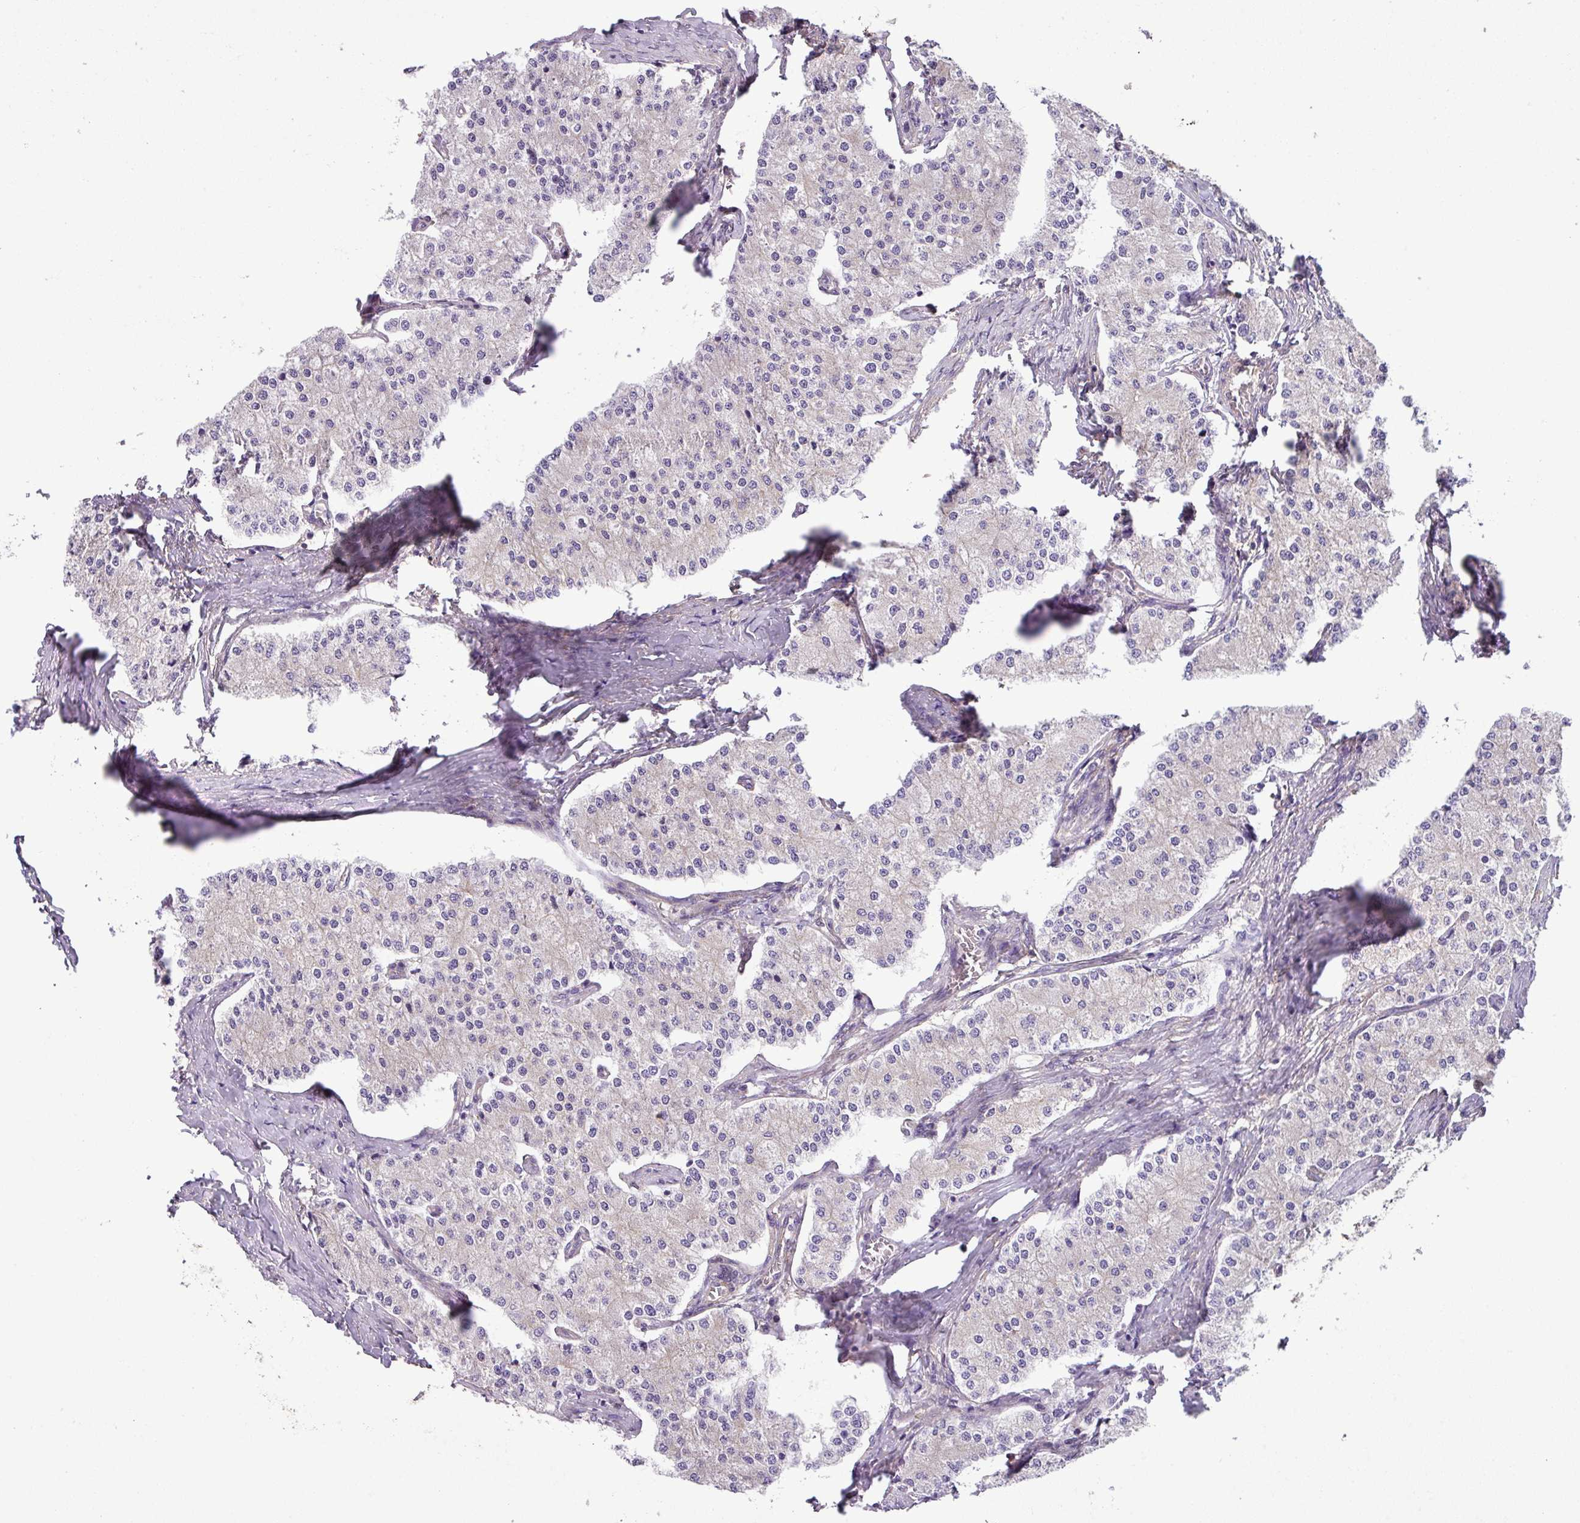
{"staining": {"intensity": "negative", "quantity": "none", "location": "none"}, "tissue": "carcinoid", "cell_type": "Tumor cells", "image_type": "cancer", "snomed": [{"axis": "morphology", "description": "Carcinoid, malignant, NOS"}, {"axis": "topography", "description": "Colon"}], "caption": "Malignant carcinoid was stained to show a protein in brown. There is no significant positivity in tumor cells.", "gene": "SLC23A2", "patient": {"sex": "female", "age": 52}}